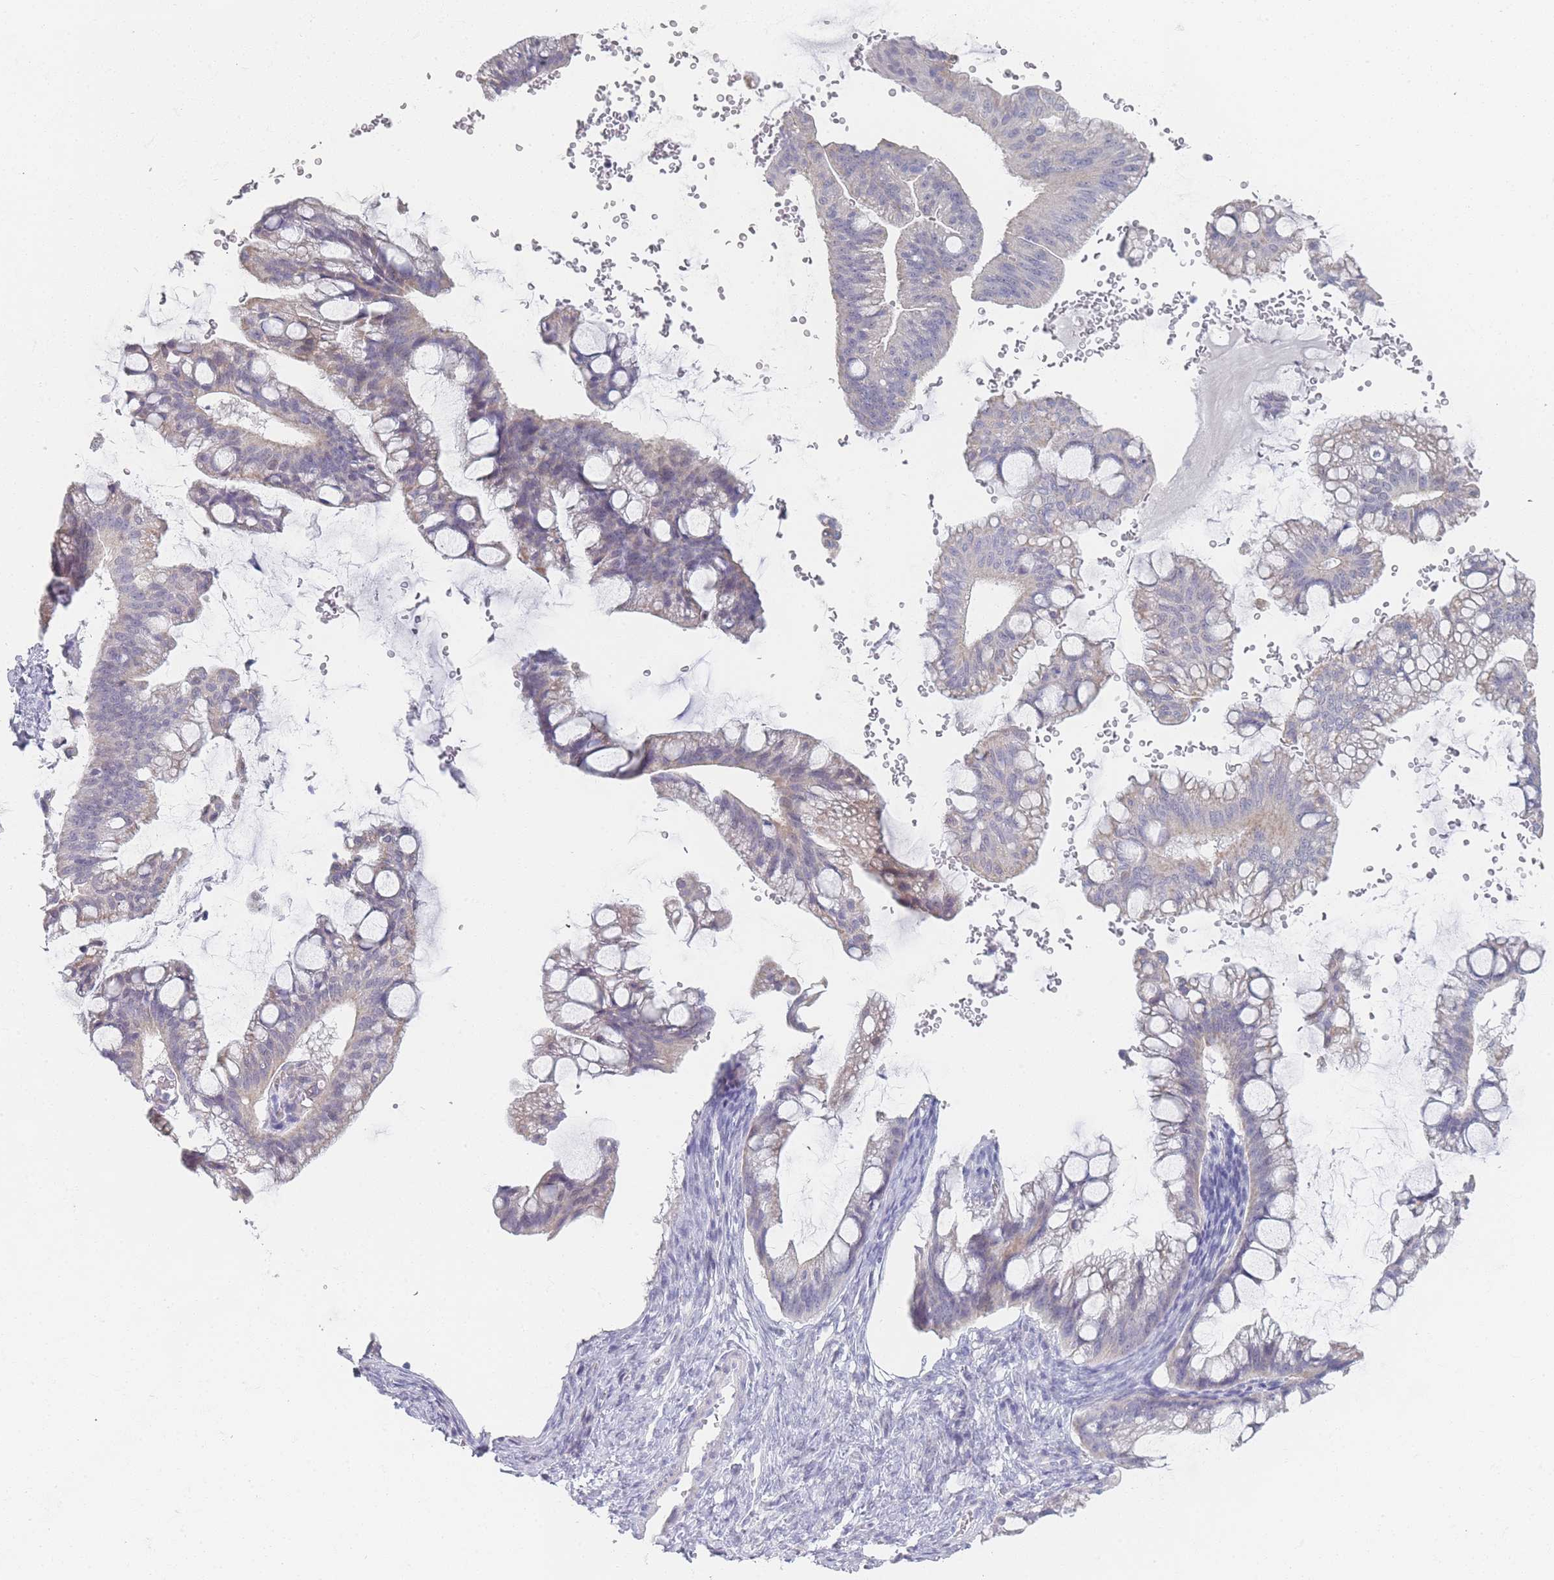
{"staining": {"intensity": "negative", "quantity": "none", "location": "none"}, "tissue": "ovarian cancer", "cell_type": "Tumor cells", "image_type": "cancer", "snomed": [{"axis": "morphology", "description": "Cystadenocarcinoma, mucinous, NOS"}, {"axis": "topography", "description": "Ovary"}], "caption": "This histopathology image is of mucinous cystadenocarcinoma (ovarian) stained with immunohistochemistry (IHC) to label a protein in brown with the nuclei are counter-stained blue. There is no expression in tumor cells.", "gene": "IMPG1", "patient": {"sex": "female", "age": 73}}